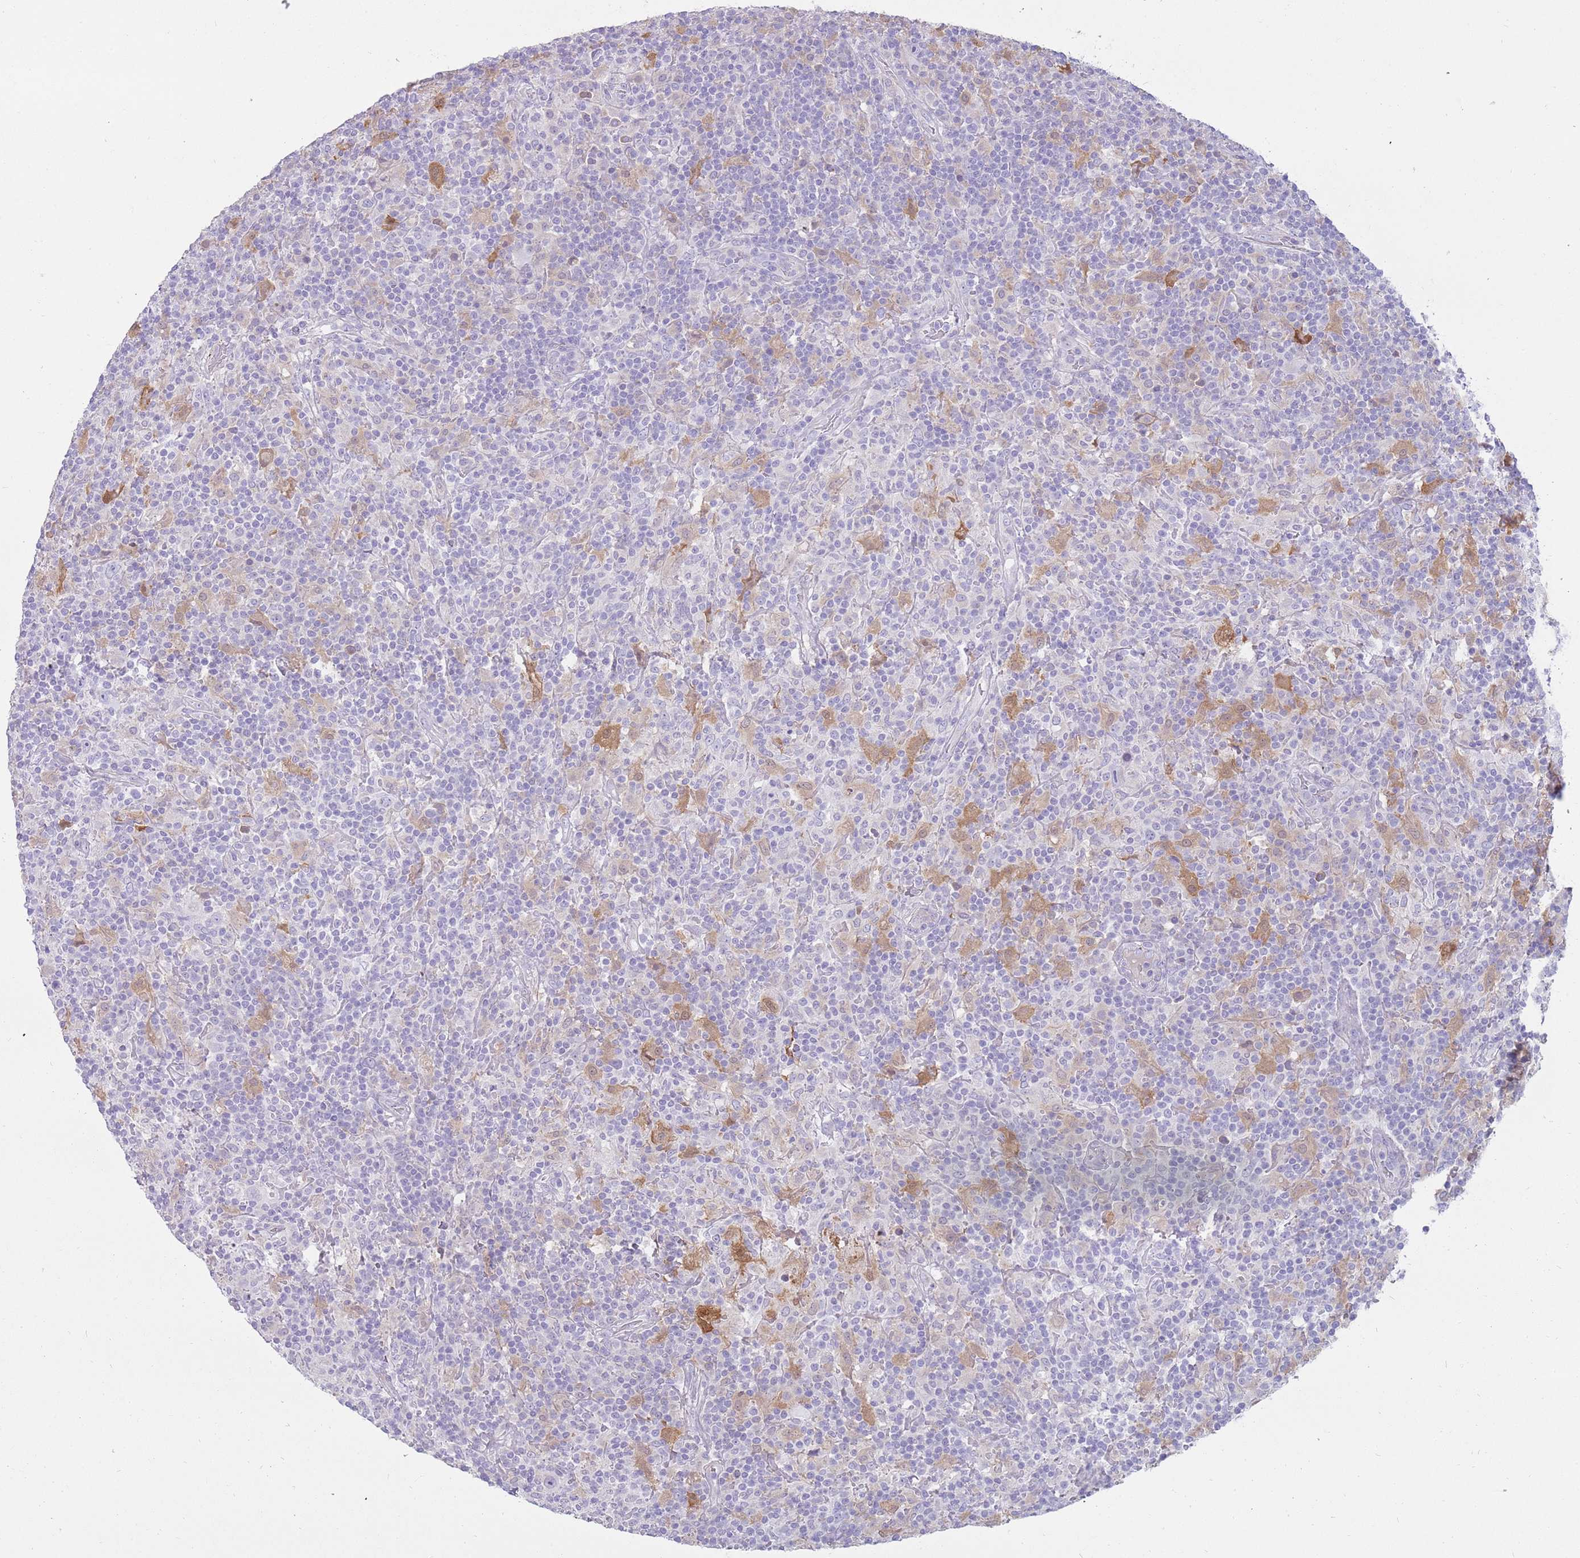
{"staining": {"intensity": "negative", "quantity": "none", "location": "none"}, "tissue": "lymphoma", "cell_type": "Tumor cells", "image_type": "cancer", "snomed": [{"axis": "morphology", "description": "Hodgkin's disease, NOS"}, {"axis": "topography", "description": "Lymph node"}], "caption": "Immunohistochemistry of human lymphoma shows no positivity in tumor cells.", "gene": "DIPK1C", "patient": {"sex": "male", "age": 70}}